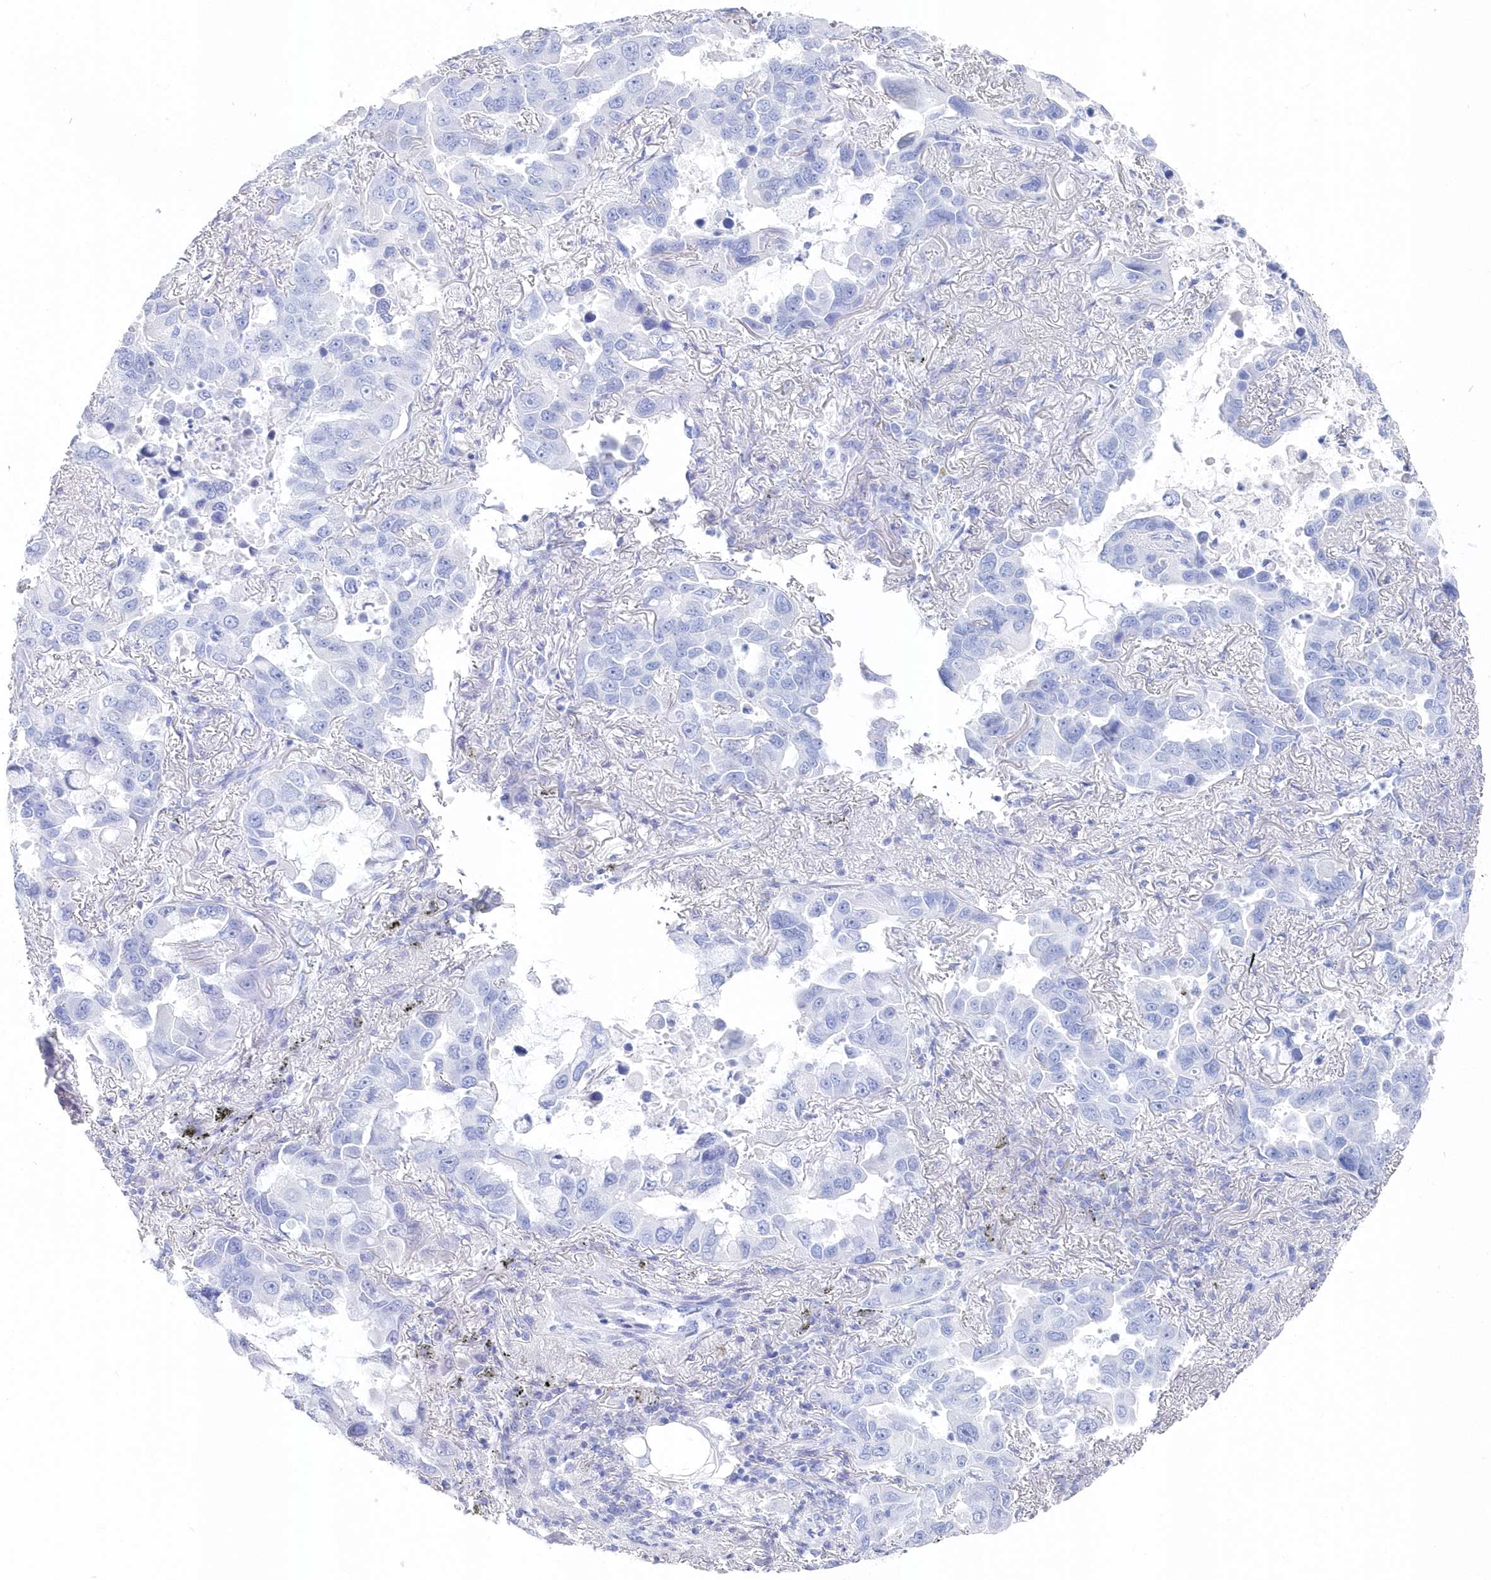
{"staining": {"intensity": "negative", "quantity": "none", "location": "none"}, "tissue": "lung cancer", "cell_type": "Tumor cells", "image_type": "cancer", "snomed": [{"axis": "morphology", "description": "Adenocarcinoma, NOS"}, {"axis": "topography", "description": "Lung"}], "caption": "High magnification brightfield microscopy of lung cancer (adenocarcinoma) stained with DAB (brown) and counterstained with hematoxylin (blue): tumor cells show no significant positivity.", "gene": "CSNK1G2", "patient": {"sex": "male", "age": 64}}